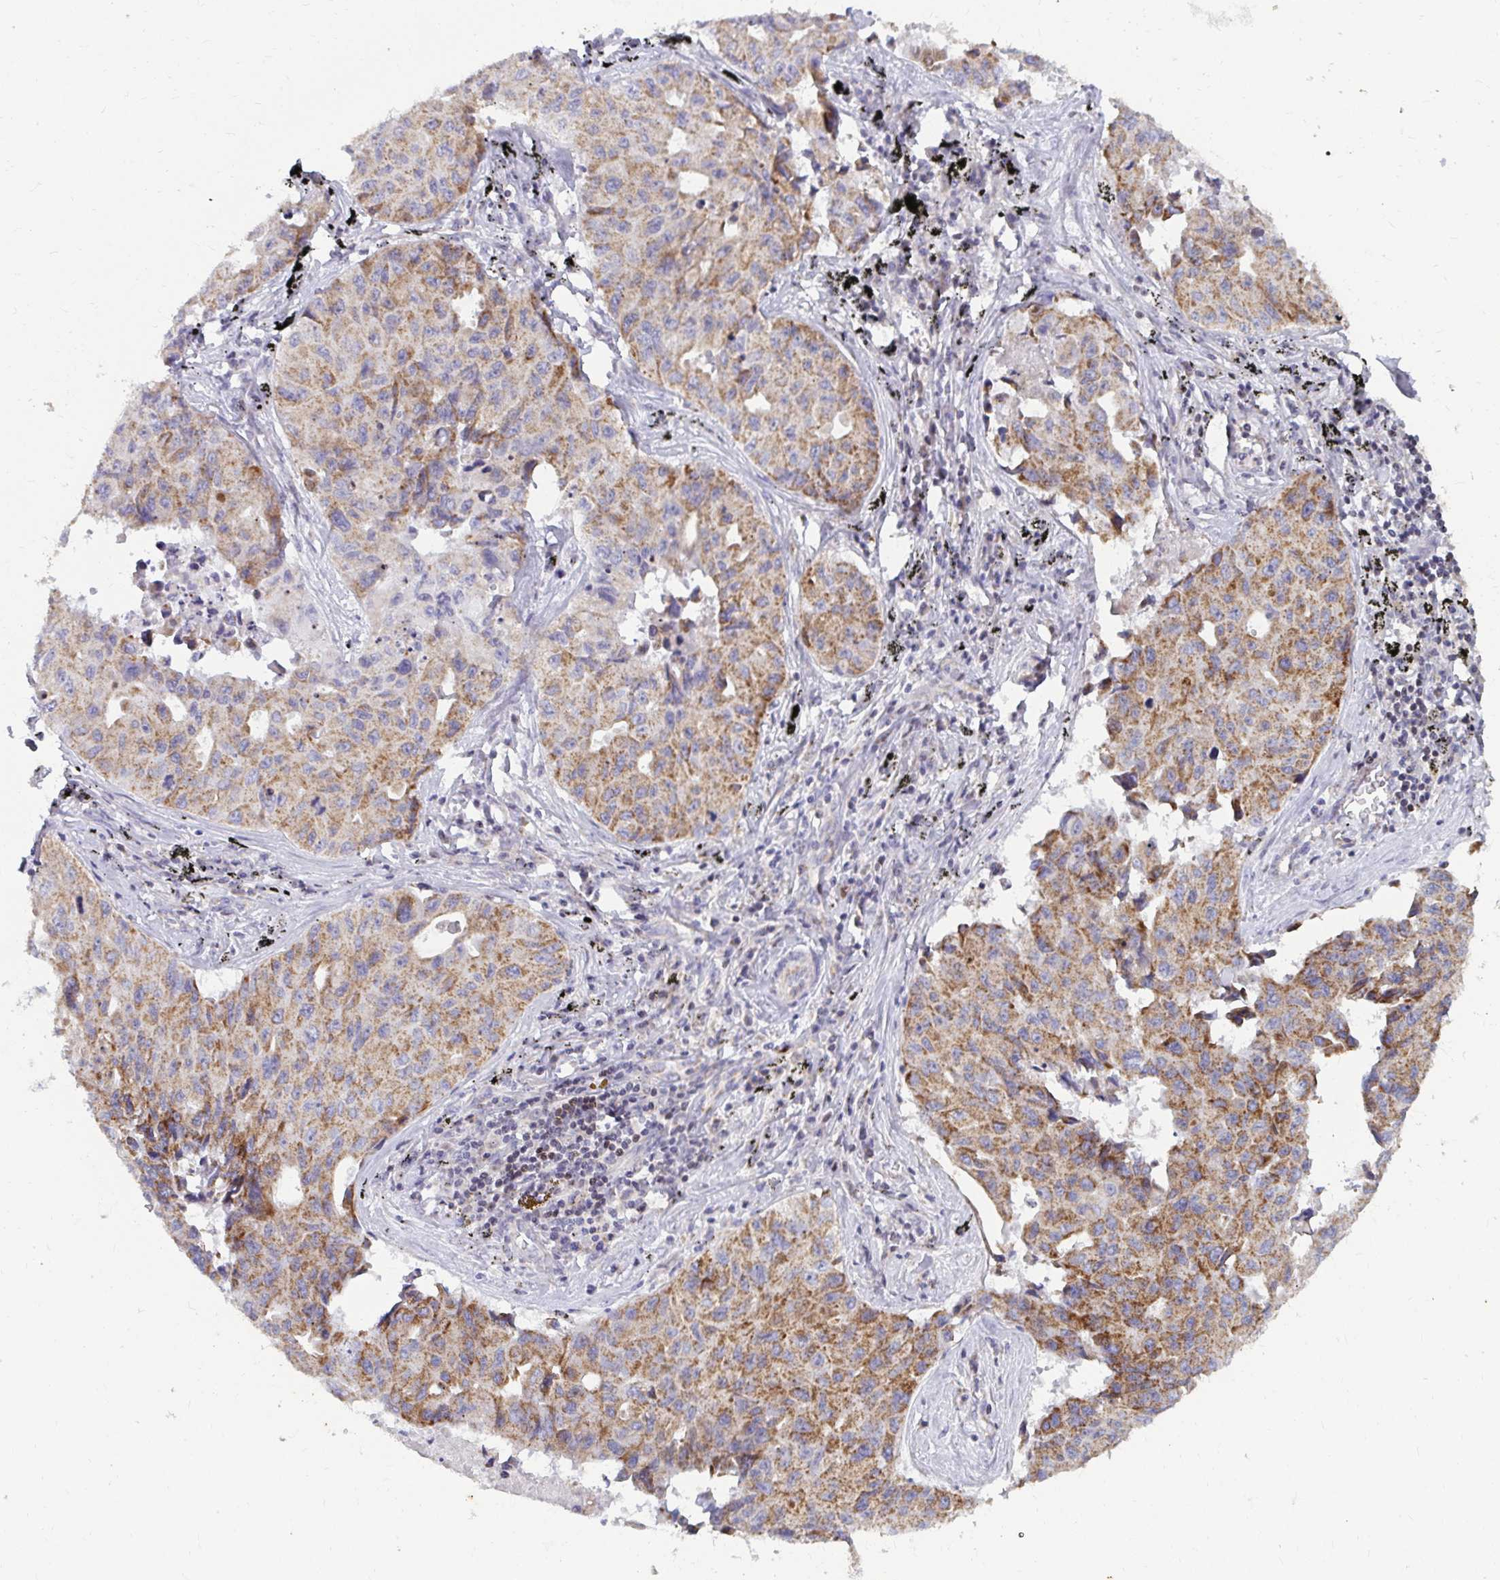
{"staining": {"intensity": "moderate", "quantity": ">75%", "location": "cytoplasmic/membranous"}, "tissue": "lung cancer", "cell_type": "Tumor cells", "image_type": "cancer", "snomed": [{"axis": "morphology", "description": "Adenocarcinoma, NOS"}, {"axis": "topography", "description": "Lymph node"}, {"axis": "topography", "description": "Lung"}], "caption": "IHC micrograph of lung adenocarcinoma stained for a protein (brown), which shows medium levels of moderate cytoplasmic/membranous staining in about >75% of tumor cells.", "gene": "EXOC5", "patient": {"sex": "male", "age": 64}}